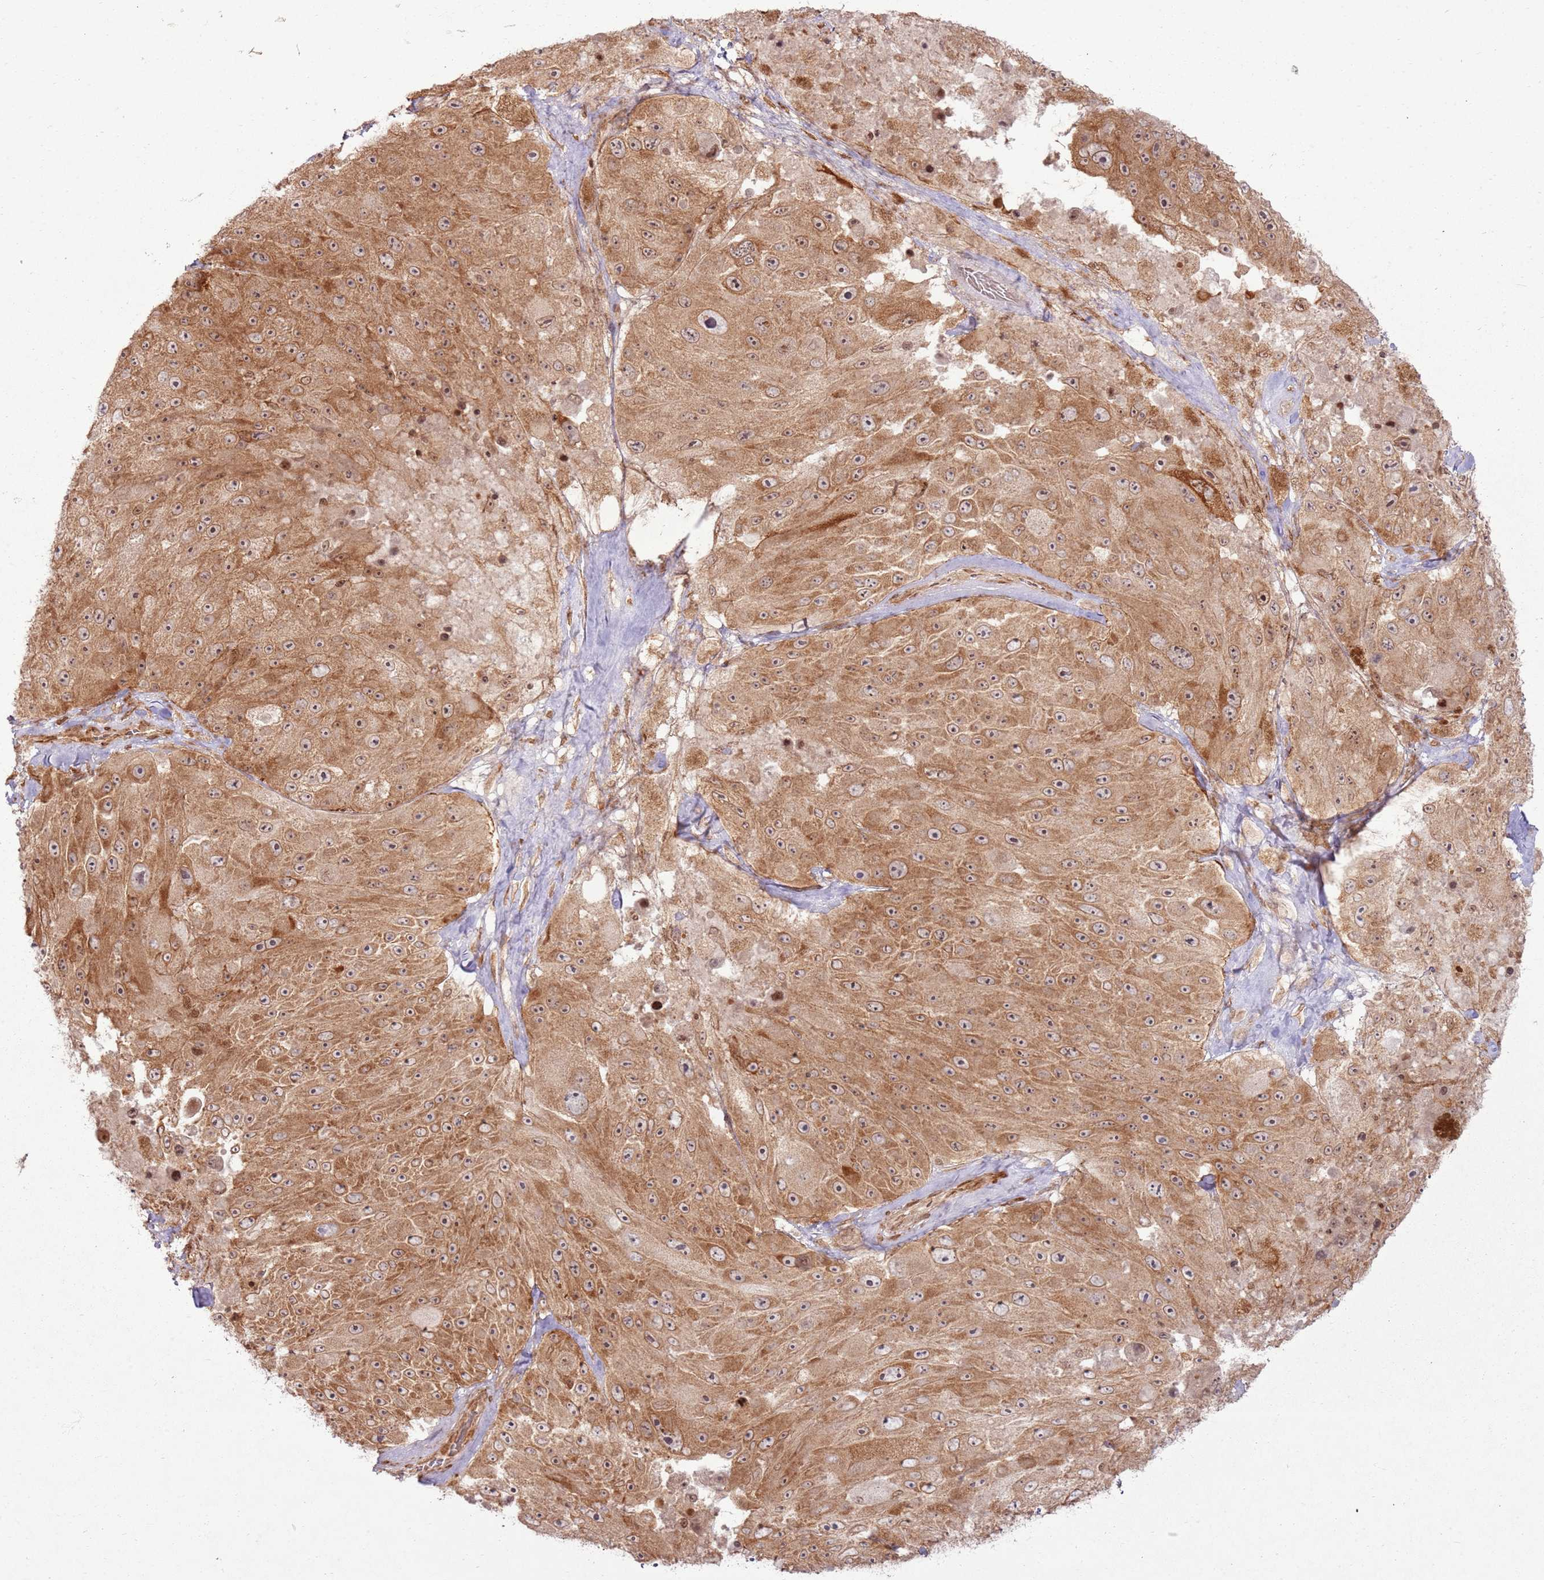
{"staining": {"intensity": "moderate", "quantity": ">75%", "location": "cytoplasmic/membranous,nuclear"}, "tissue": "melanoma", "cell_type": "Tumor cells", "image_type": "cancer", "snomed": [{"axis": "morphology", "description": "Malignant melanoma, Metastatic site"}, {"axis": "topography", "description": "Lymph node"}], "caption": "An image of human malignant melanoma (metastatic site) stained for a protein exhibits moderate cytoplasmic/membranous and nuclear brown staining in tumor cells.", "gene": "KLHL36", "patient": {"sex": "male", "age": 62}}